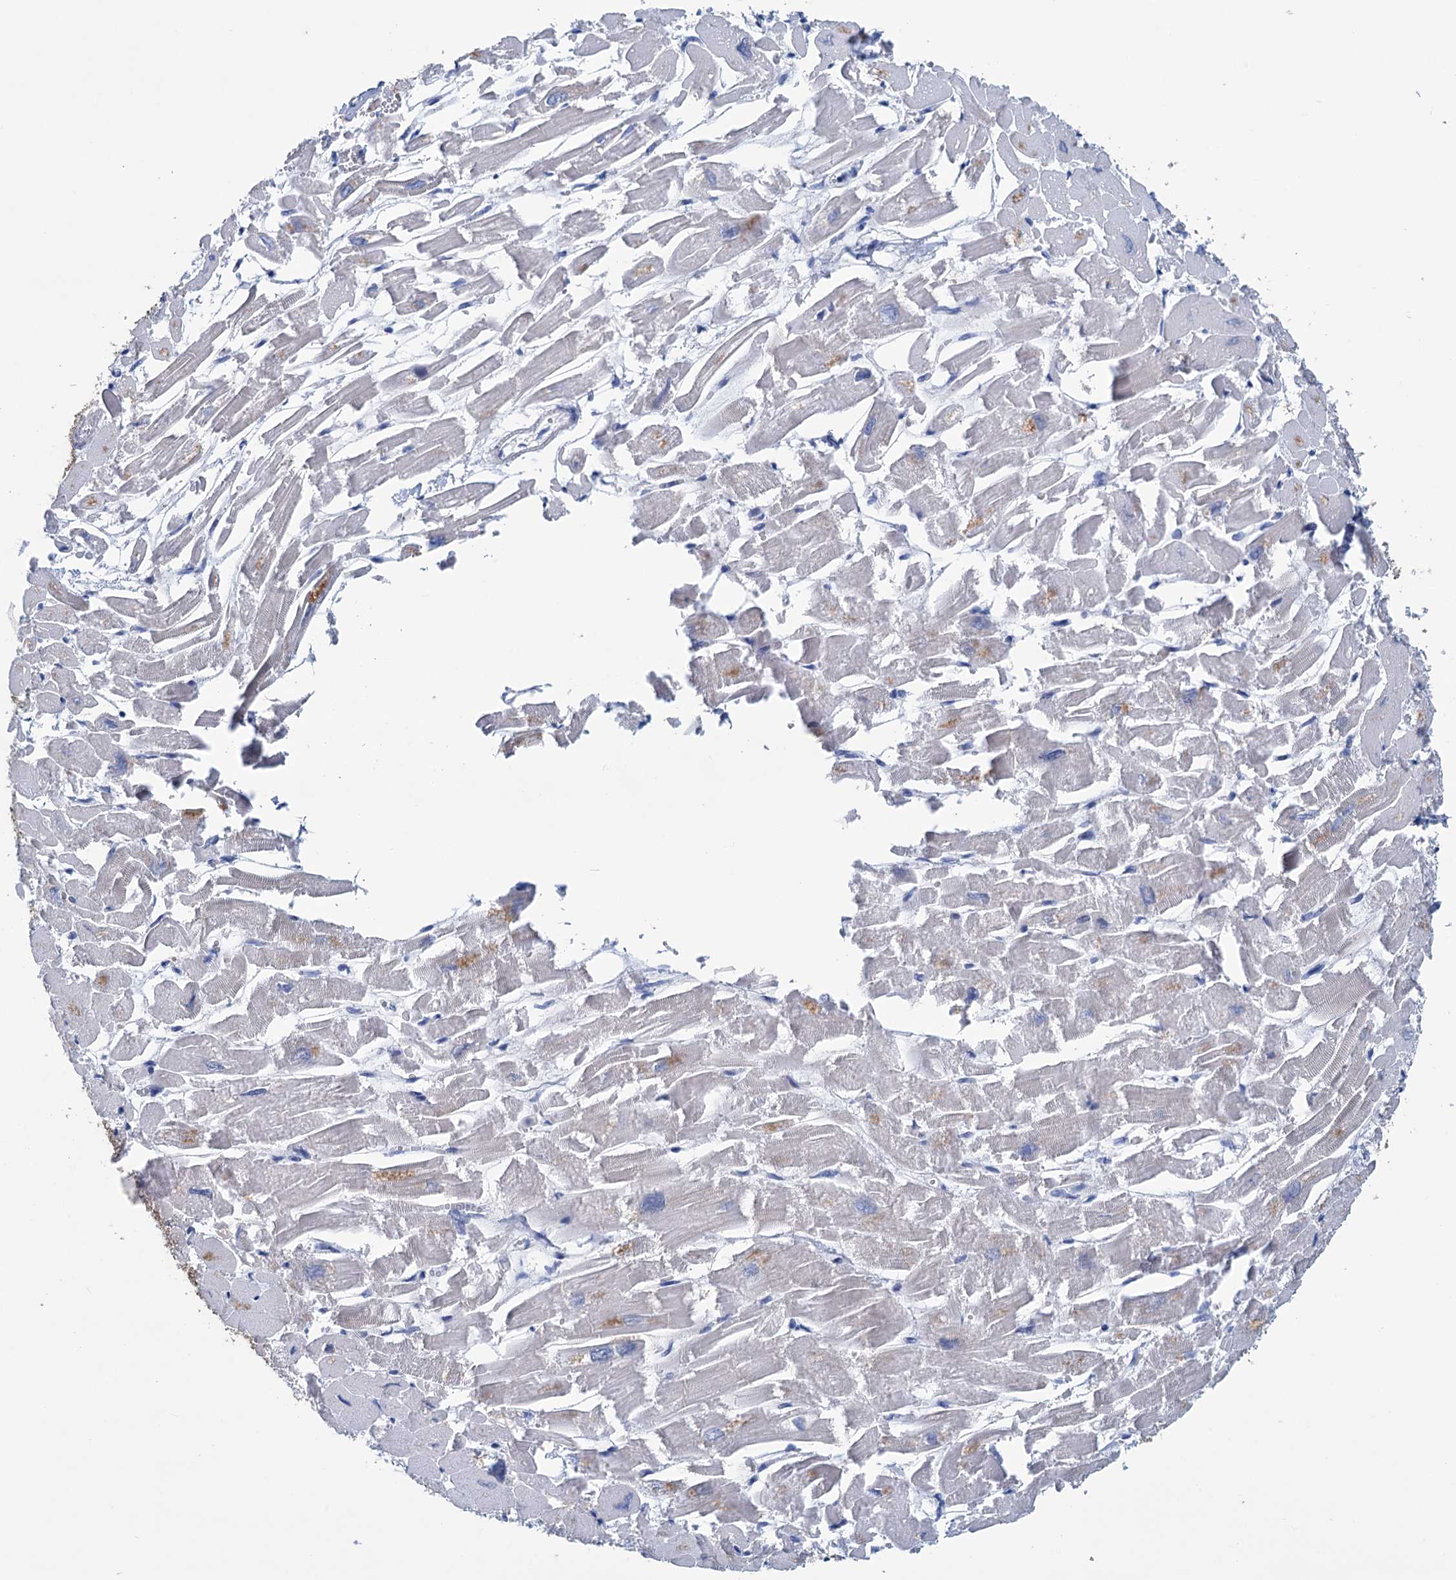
{"staining": {"intensity": "negative", "quantity": "none", "location": "none"}, "tissue": "heart muscle", "cell_type": "Cardiomyocytes", "image_type": "normal", "snomed": [{"axis": "morphology", "description": "Normal tissue, NOS"}, {"axis": "topography", "description": "Heart"}], "caption": "Normal heart muscle was stained to show a protein in brown. There is no significant positivity in cardiomyocytes. The staining is performed using DAB (3,3'-diaminobenzidine) brown chromogen with nuclei counter-stained in using hematoxylin.", "gene": "MYOZ3", "patient": {"sex": "male", "age": 54}}